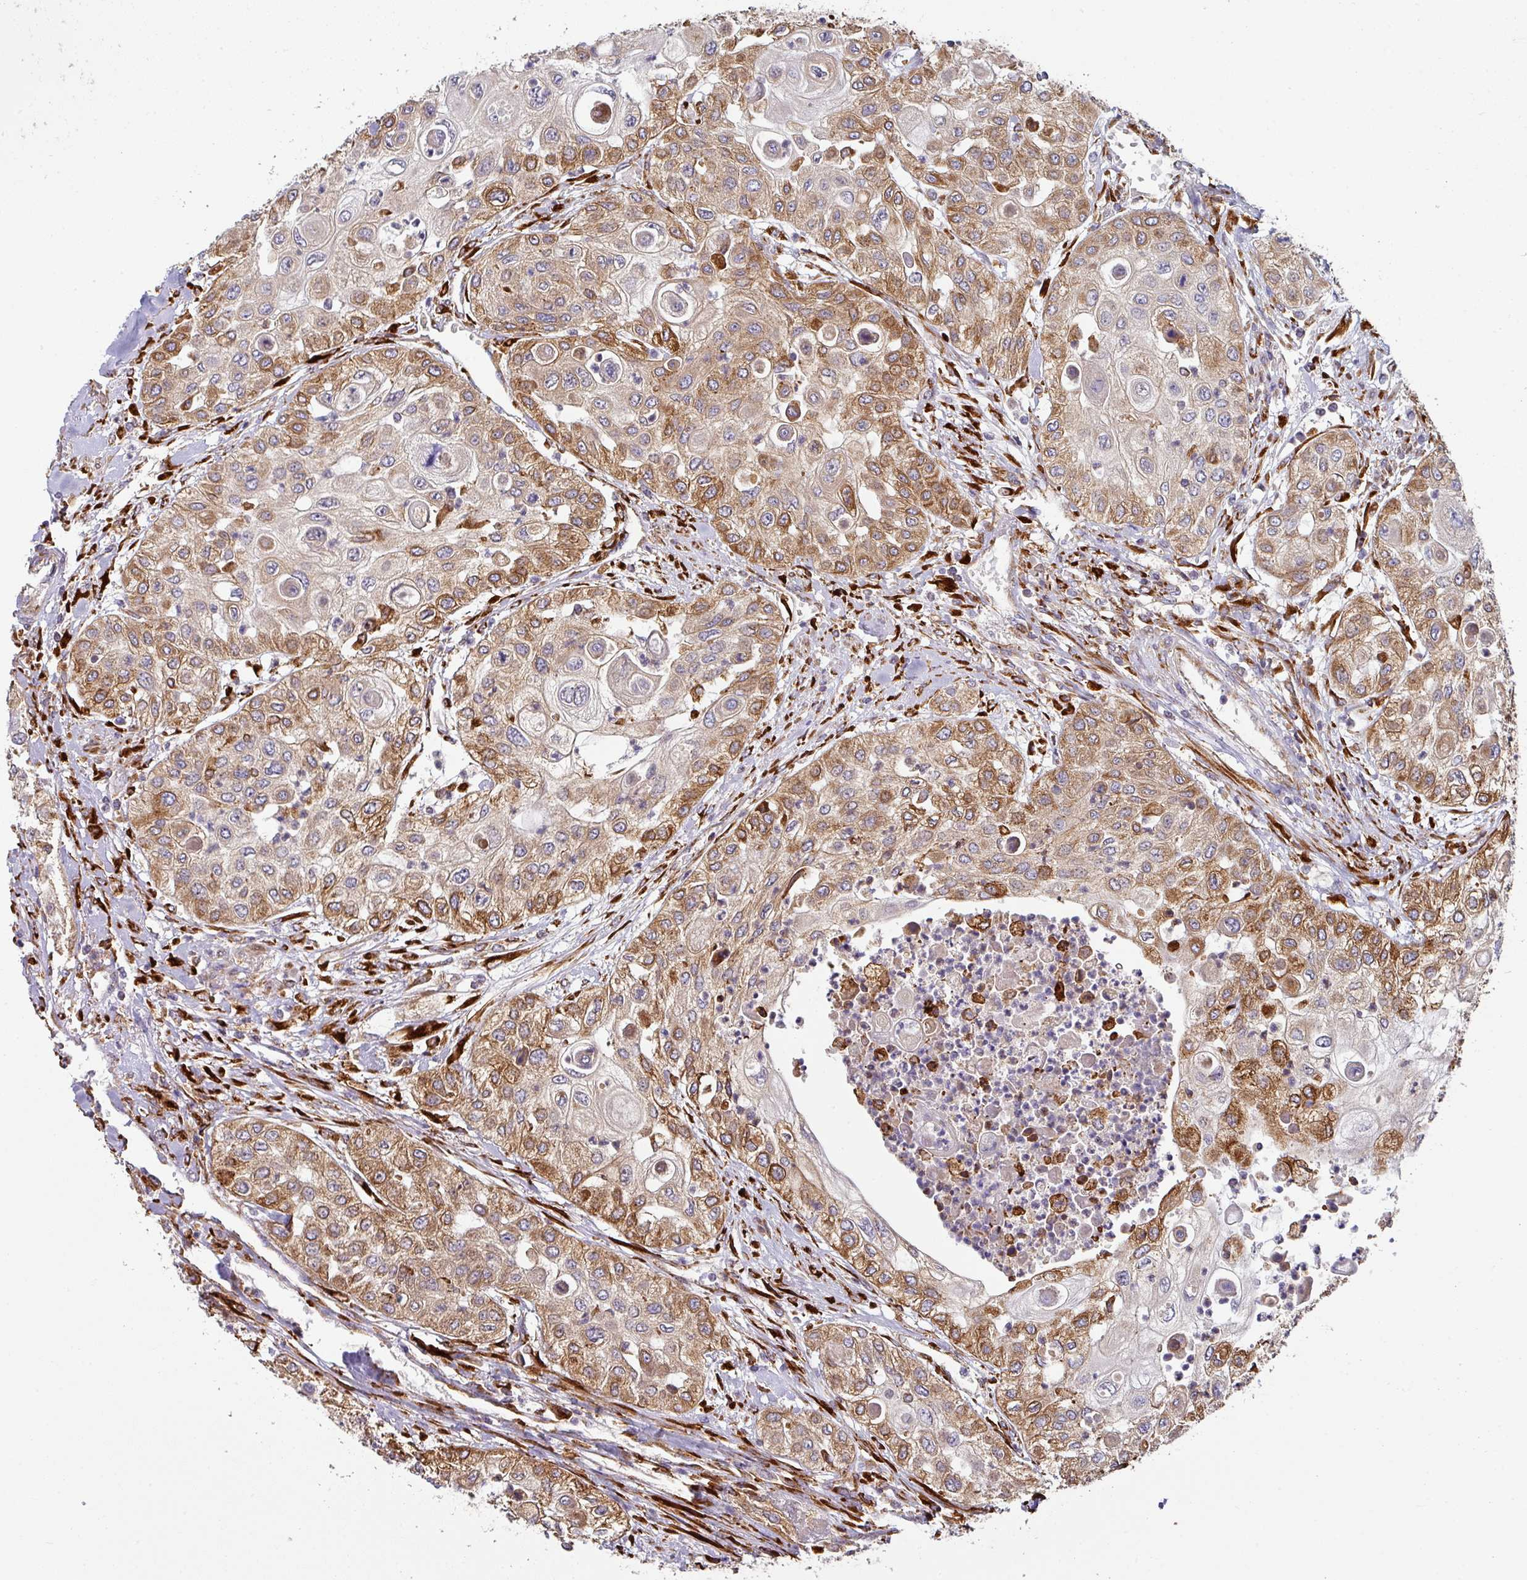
{"staining": {"intensity": "moderate", "quantity": ">75%", "location": "cytoplasmic/membranous"}, "tissue": "urothelial cancer", "cell_type": "Tumor cells", "image_type": "cancer", "snomed": [{"axis": "morphology", "description": "Urothelial carcinoma, High grade"}, {"axis": "topography", "description": "Urinary bladder"}], "caption": "Protein expression analysis of human urothelial cancer reveals moderate cytoplasmic/membranous staining in about >75% of tumor cells.", "gene": "ZNF268", "patient": {"sex": "female", "age": 79}}